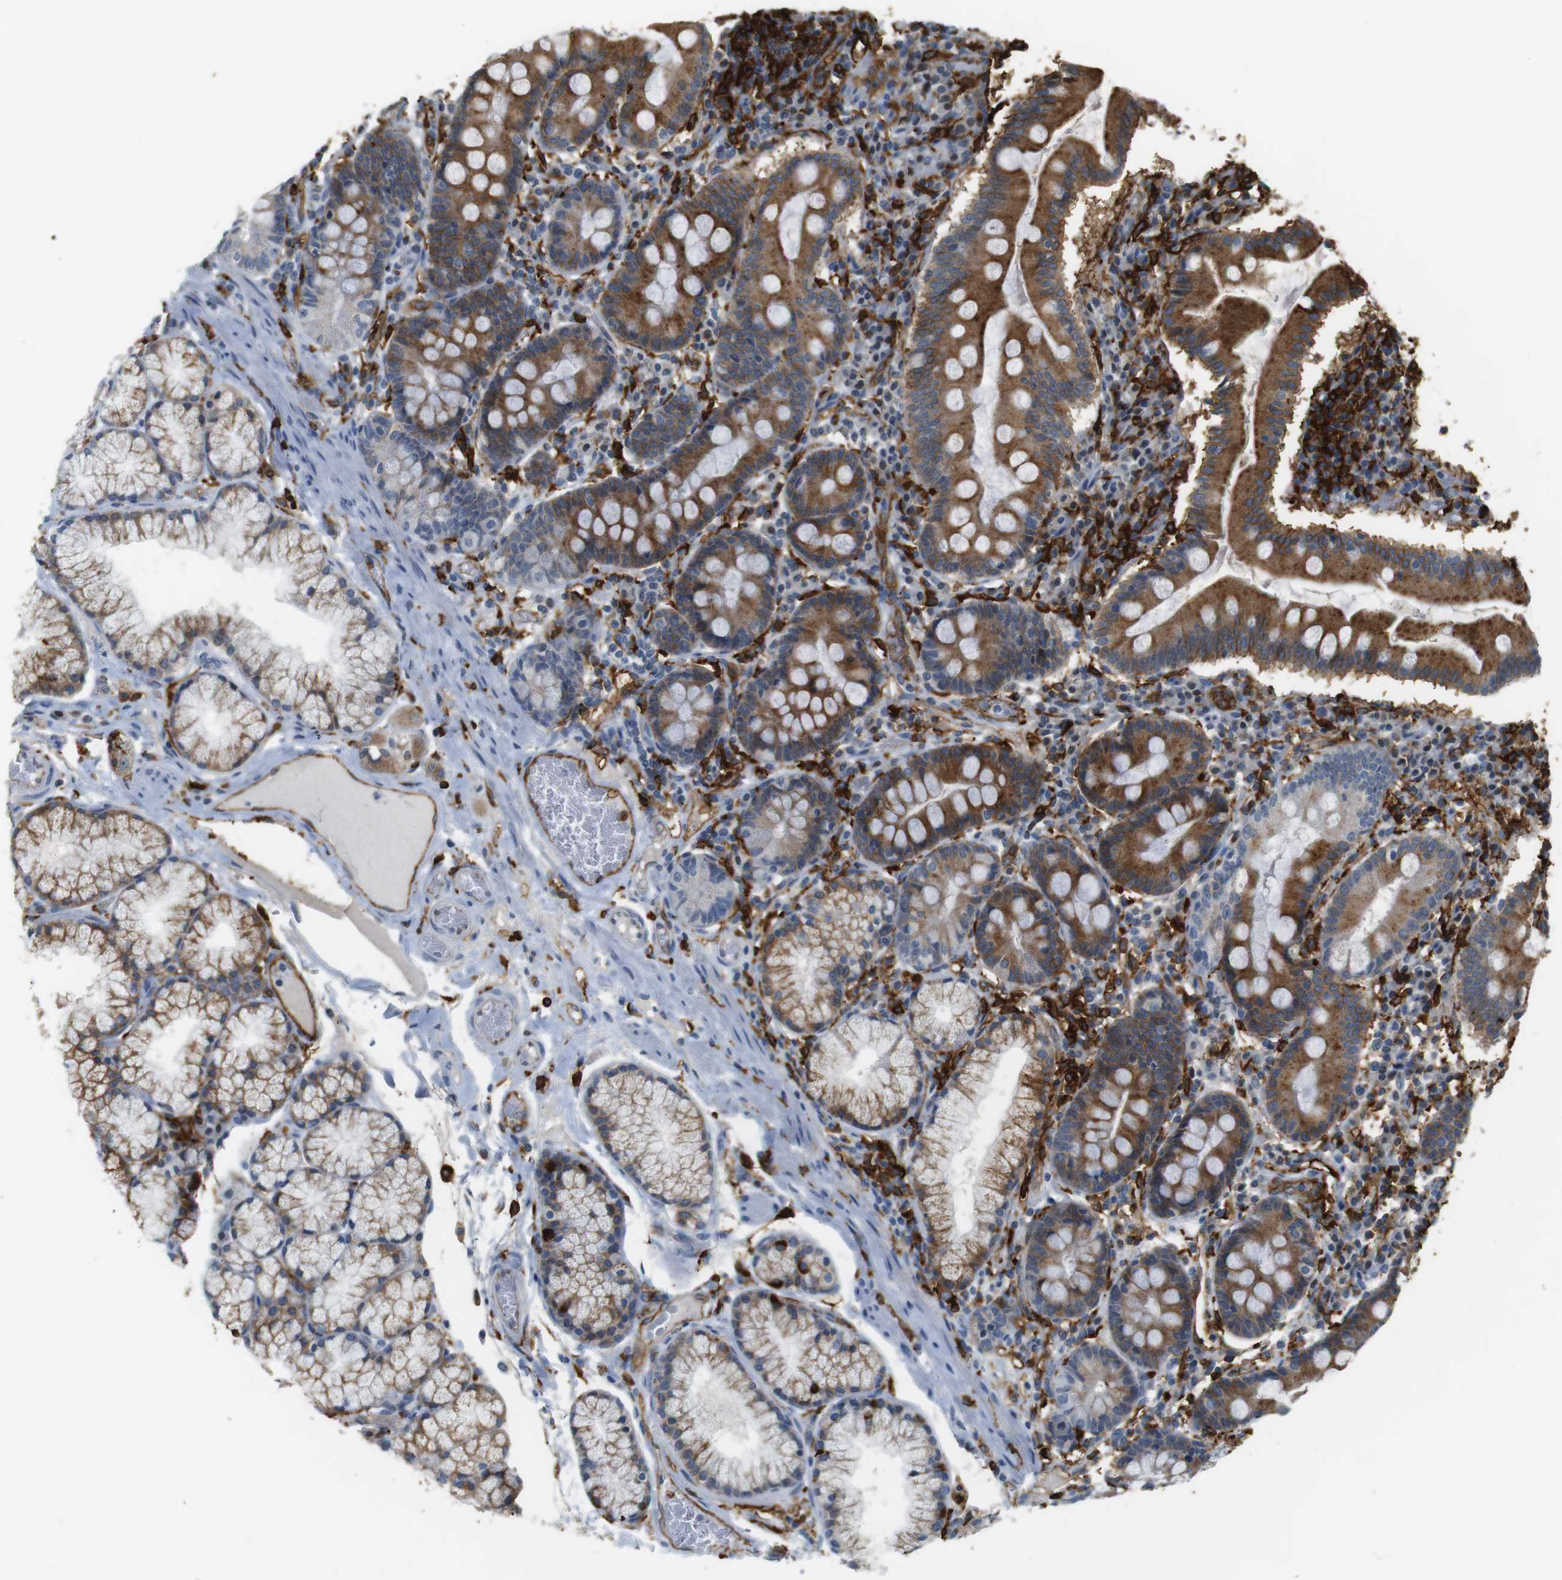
{"staining": {"intensity": "moderate", "quantity": ">75%", "location": "cytoplasmic/membranous"}, "tissue": "duodenum", "cell_type": "Glandular cells", "image_type": "normal", "snomed": [{"axis": "morphology", "description": "Normal tissue, NOS"}, {"axis": "topography", "description": "Duodenum"}], "caption": "A medium amount of moderate cytoplasmic/membranous positivity is present in approximately >75% of glandular cells in normal duodenum.", "gene": "HLA", "patient": {"sex": "male", "age": 50}}